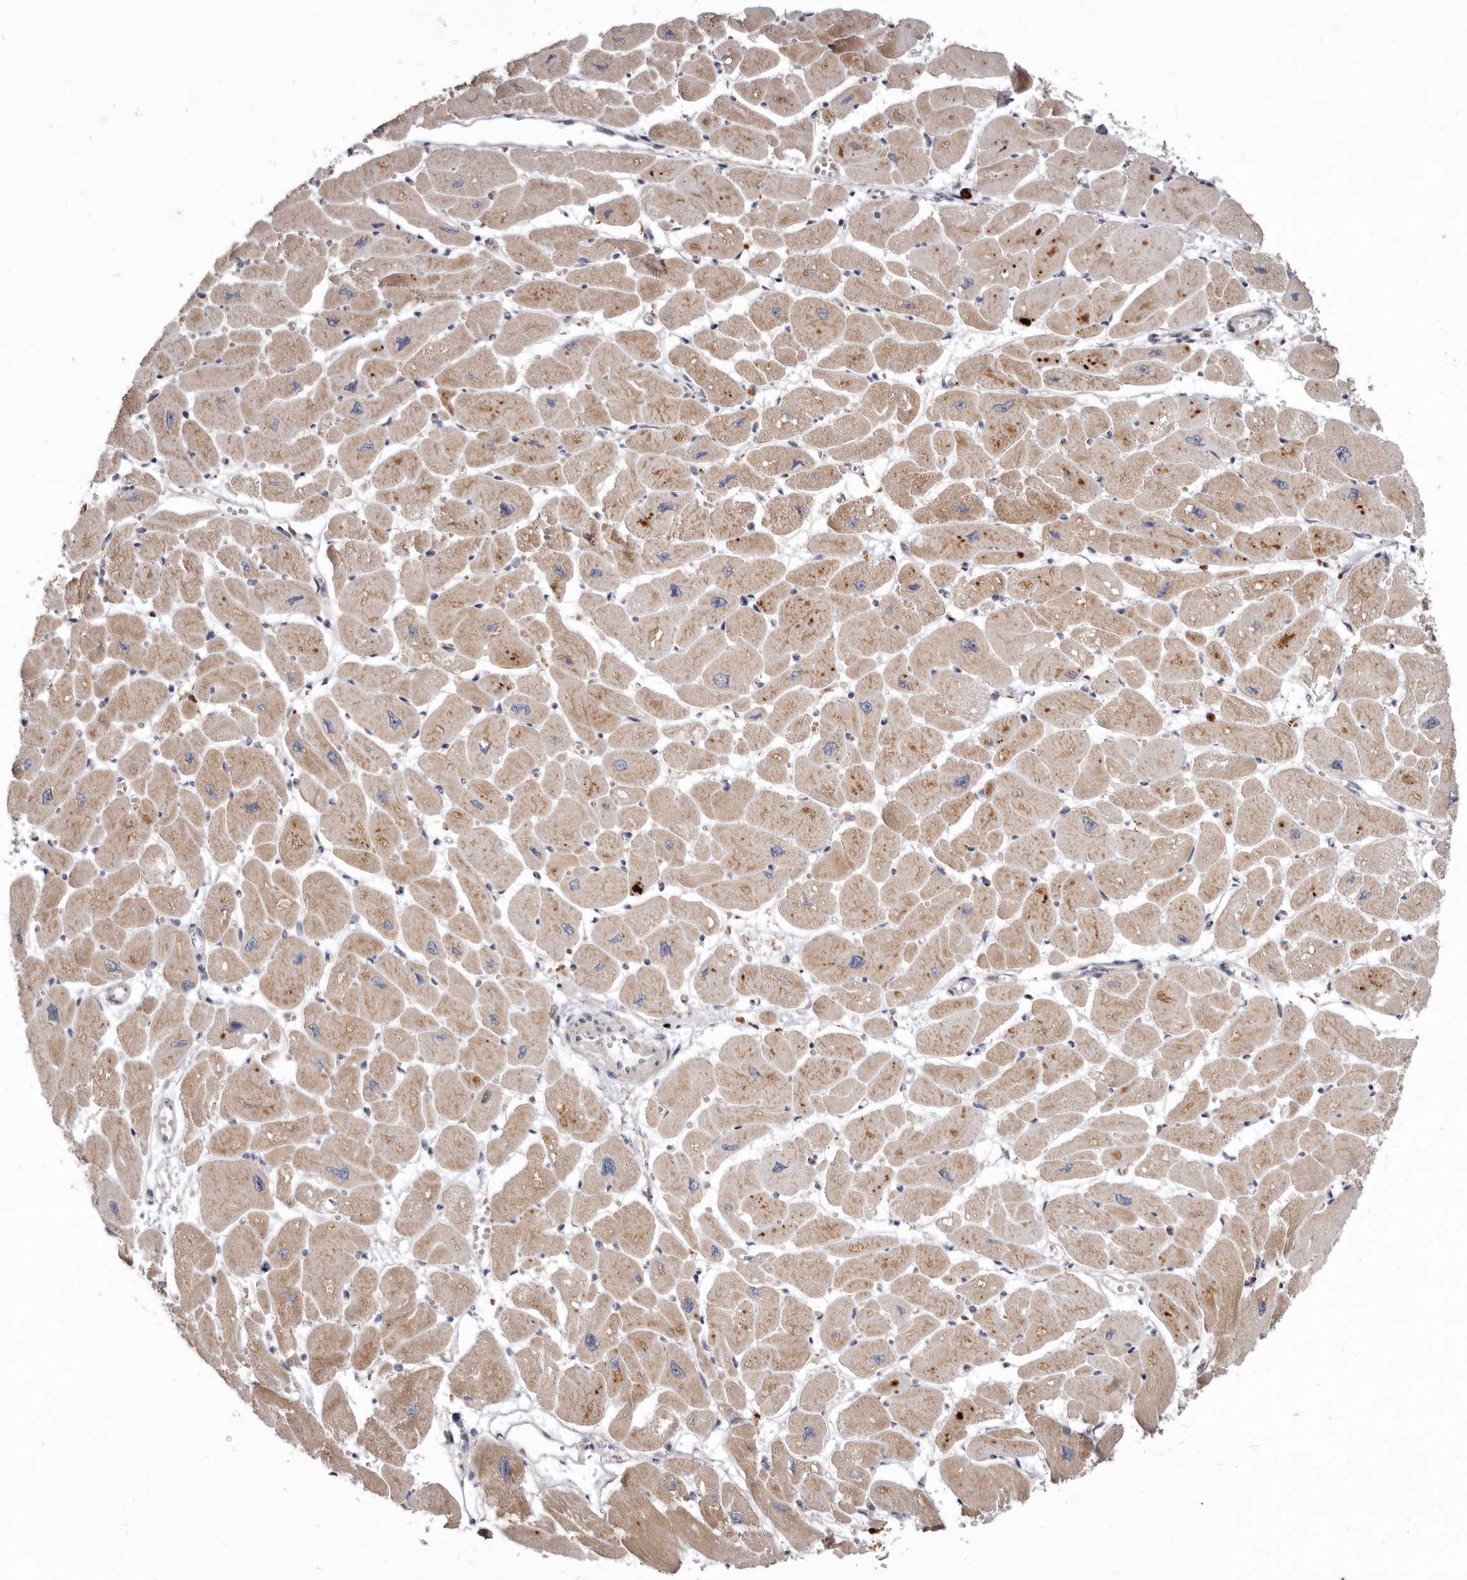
{"staining": {"intensity": "moderate", "quantity": ">75%", "location": "cytoplasmic/membranous"}, "tissue": "heart muscle", "cell_type": "Cardiomyocytes", "image_type": "normal", "snomed": [{"axis": "morphology", "description": "Normal tissue, NOS"}, {"axis": "topography", "description": "Heart"}], "caption": "This micrograph displays unremarkable heart muscle stained with IHC to label a protein in brown. The cytoplasmic/membranous of cardiomyocytes show moderate positivity for the protein. Nuclei are counter-stained blue.", "gene": "SMC4", "patient": {"sex": "female", "age": 54}}